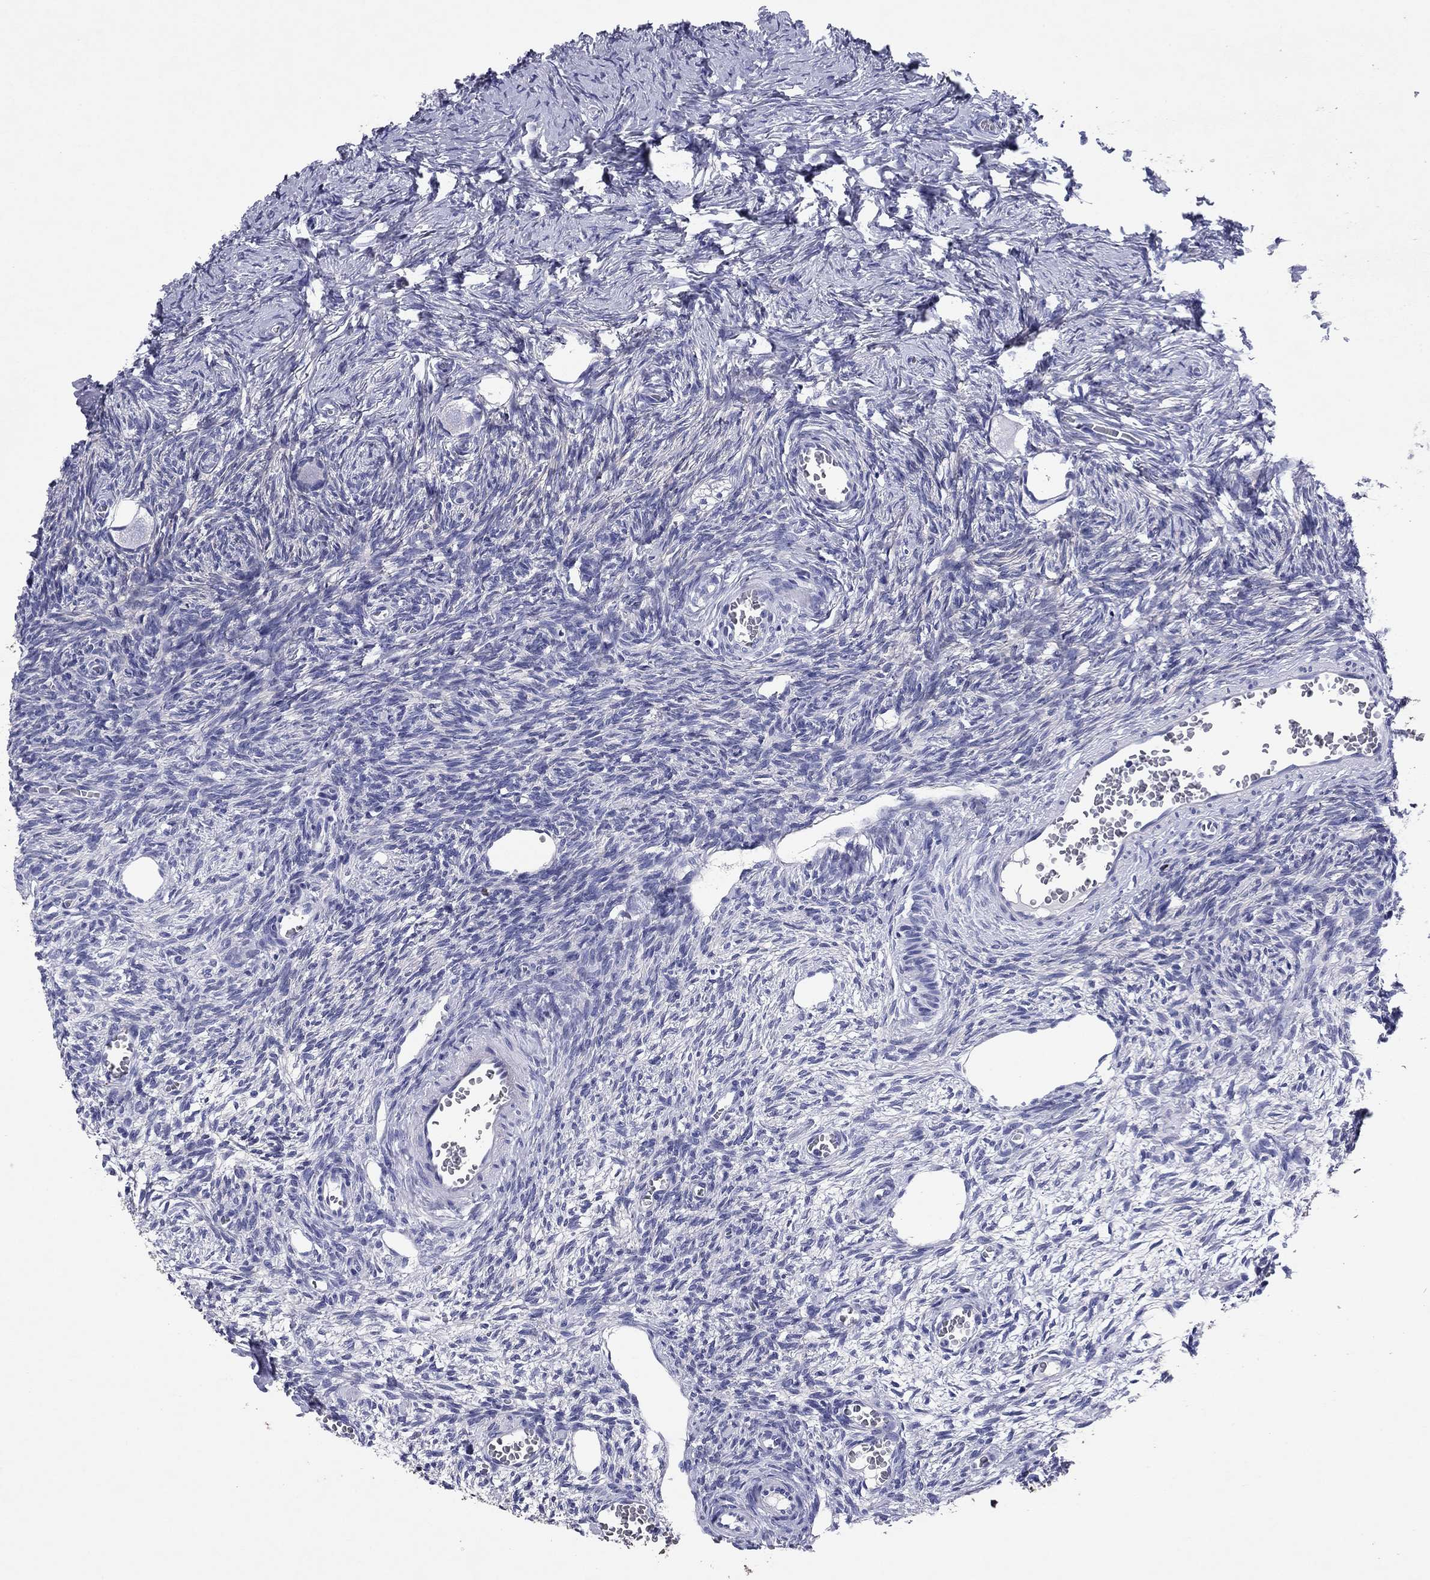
{"staining": {"intensity": "negative", "quantity": "none", "location": "none"}, "tissue": "ovary", "cell_type": "Follicle cells", "image_type": "normal", "snomed": [{"axis": "morphology", "description": "Normal tissue, NOS"}, {"axis": "topography", "description": "Ovary"}], "caption": "The IHC micrograph has no significant staining in follicle cells of ovary. (DAB immunohistochemistry (IHC) visualized using brightfield microscopy, high magnification).", "gene": "GZMK", "patient": {"sex": "female", "age": 27}}